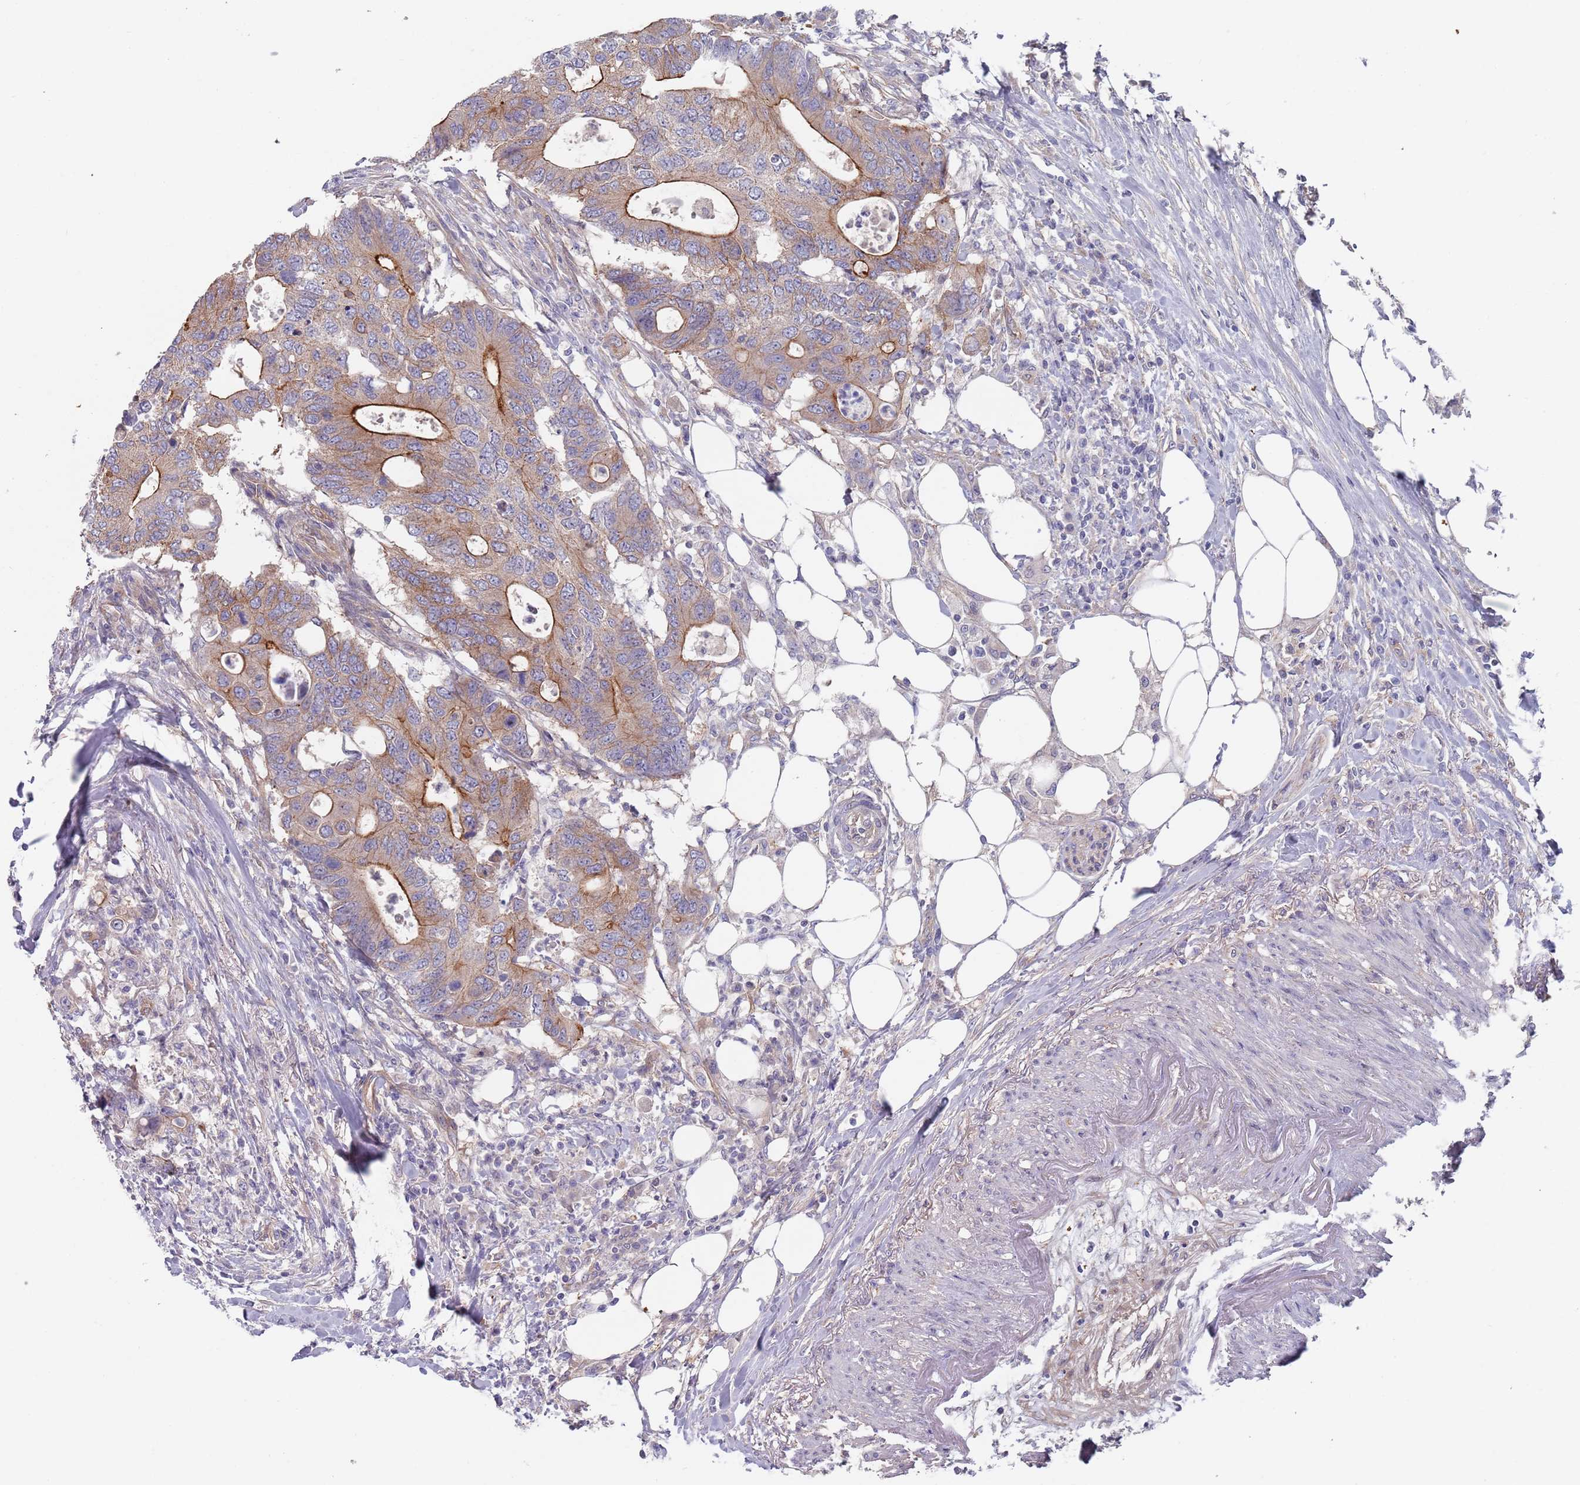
{"staining": {"intensity": "moderate", "quantity": ">75%", "location": "cytoplasmic/membranous"}, "tissue": "colorectal cancer", "cell_type": "Tumor cells", "image_type": "cancer", "snomed": [{"axis": "morphology", "description": "Adenocarcinoma, NOS"}, {"axis": "topography", "description": "Colon"}], "caption": "The micrograph reveals a brown stain indicating the presence of a protein in the cytoplasmic/membranous of tumor cells in colorectal adenocarcinoma.", "gene": "APPL2", "patient": {"sex": "male", "age": 71}}